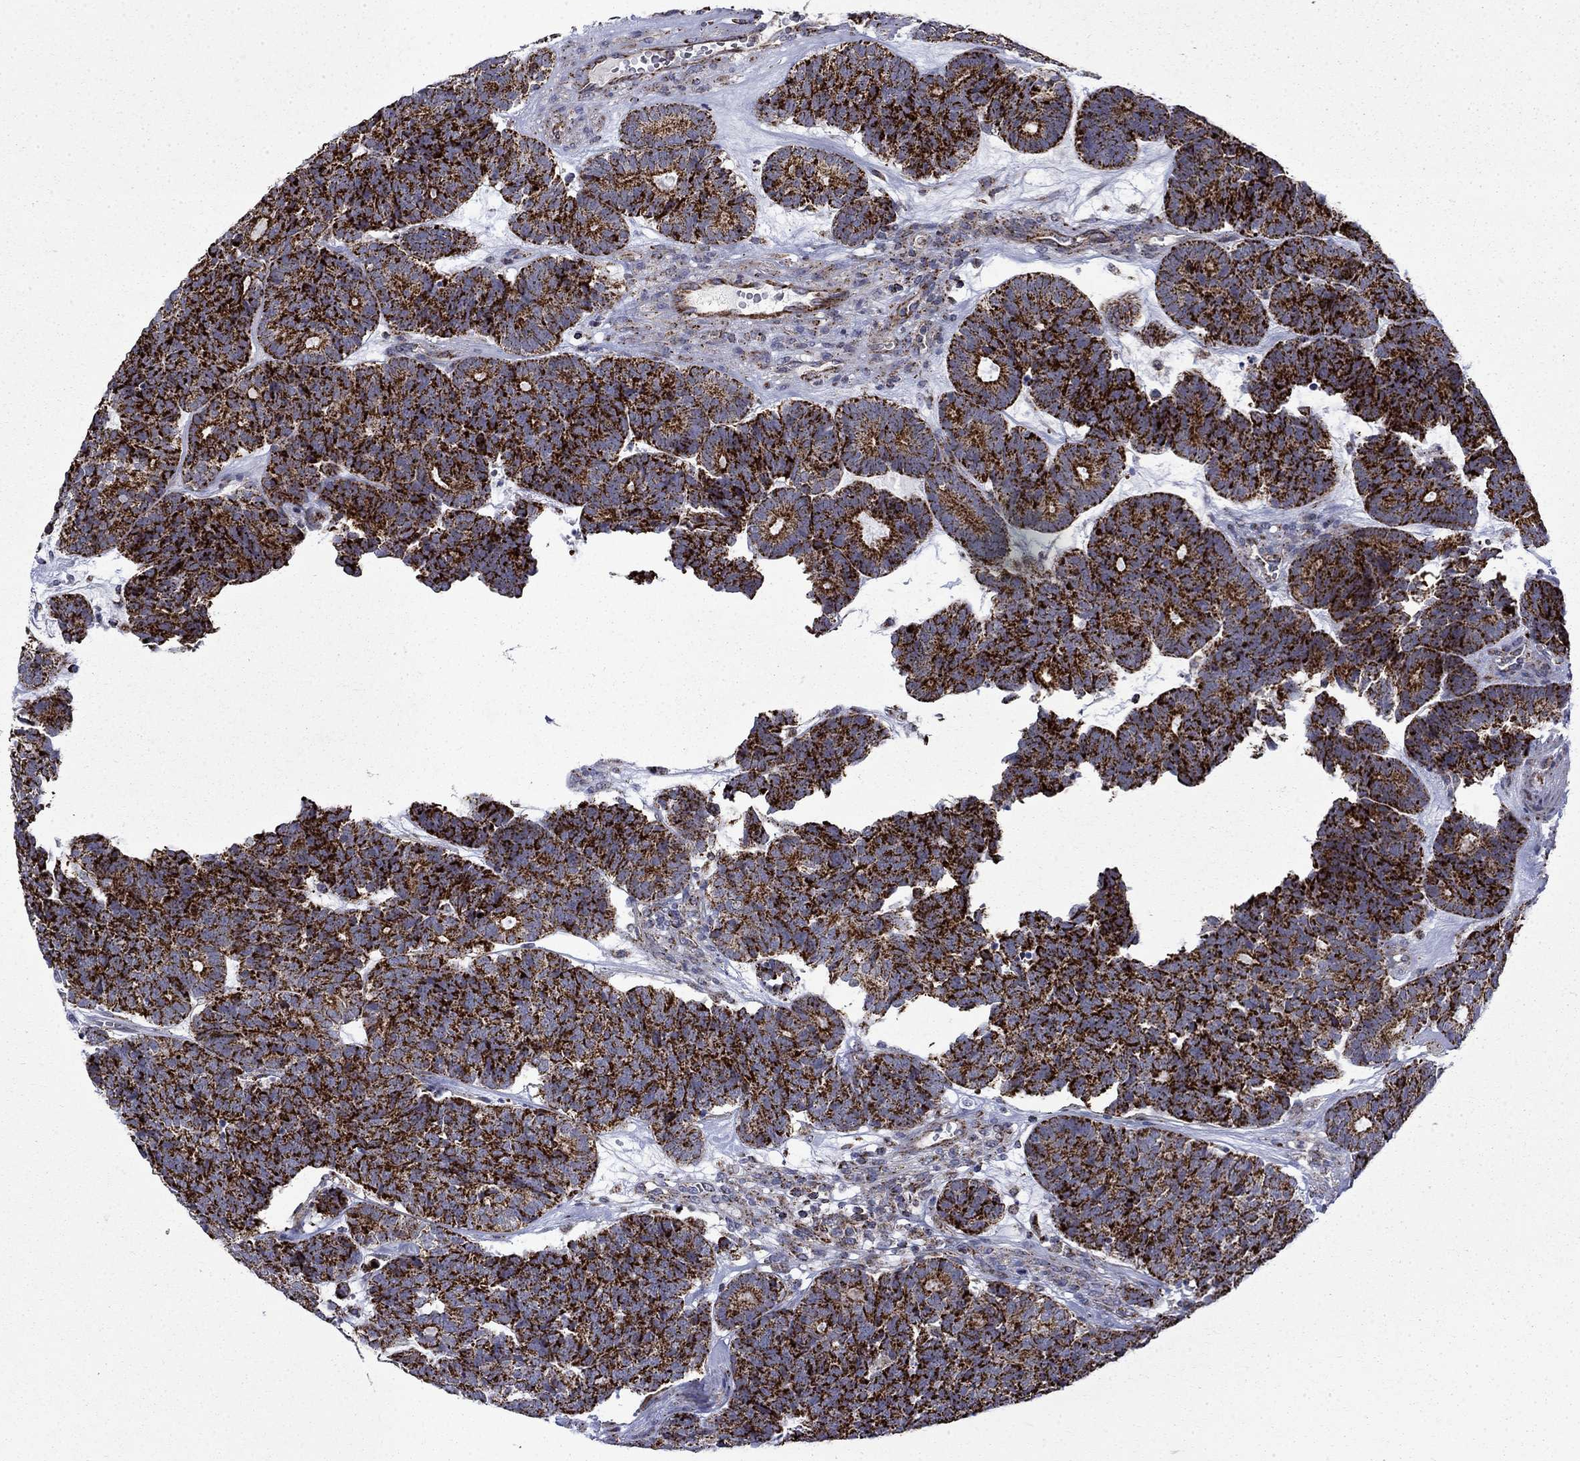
{"staining": {"intensity": "strong", "quantity": ">75%", "location": "cytoplasmic/membranous"}, "tissue": "head and neck cancer", "cell_type": "Tumor cells", "image_type": "cancer", "snomed": [{"axis": "morphology", "description": "Adenocarcinoma, NOS"}, {"axis": "topography", "description": "Head-Neck"}], "caption": "Protein expression by IHC displays strong cytoplasmic/membranous expression in approximately >75% of tumor cells in head and neck cancer (adenocarcinoma). The protein is stained brown, and the nuclei are stained in blue (DAB IHC with brightfield microscopy, high magnification).", "gene": "PCBP3", "patient": {"sex": "female", "age": 81}}